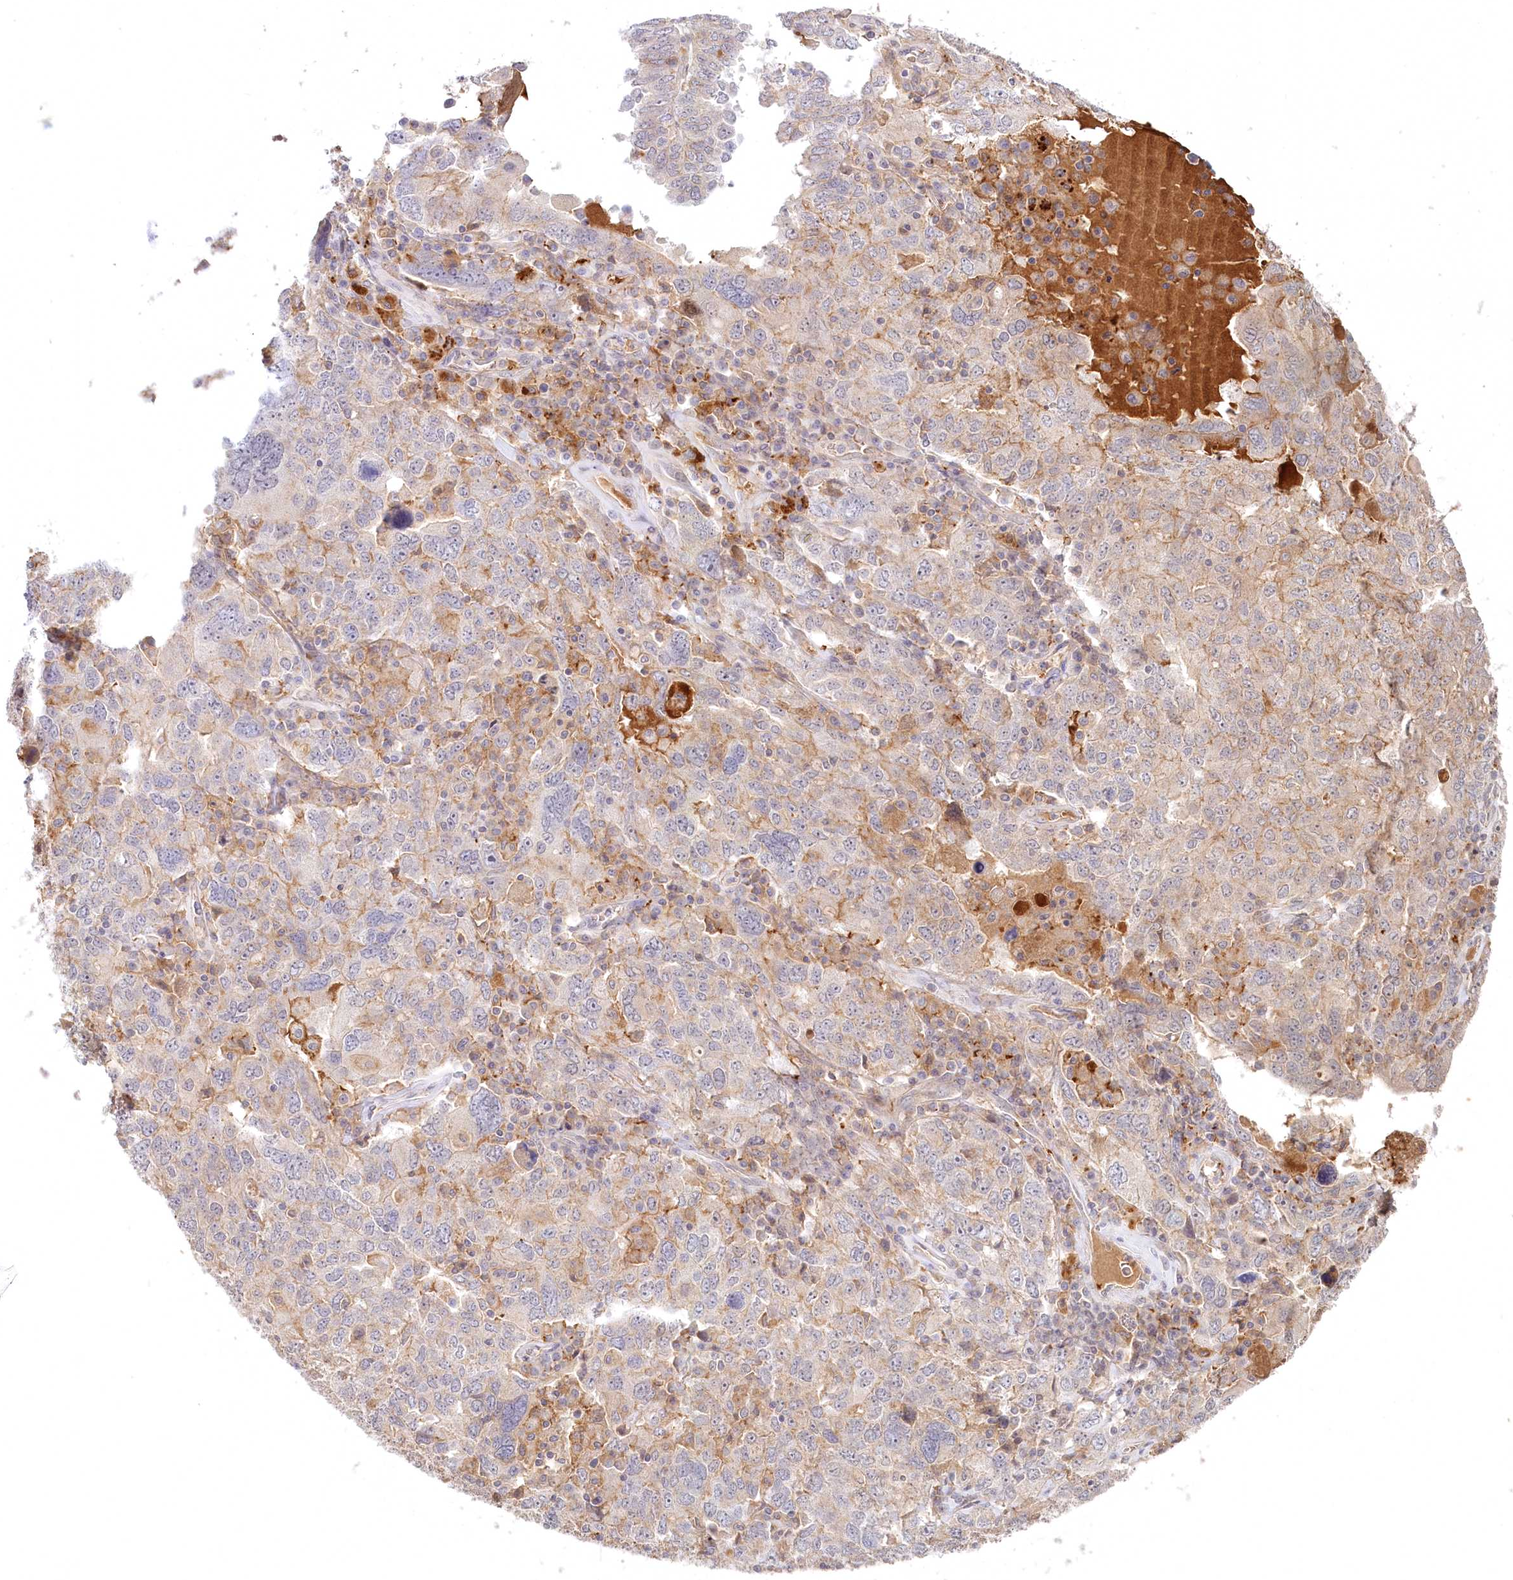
{"staining": {"intensity": "weak", "quantity": "<25%", "location": "cytoplasmic/membranous"}, "tissue": "ovarian cancer", "cell_type": "Tumor cells", "image_type": "cancer", "snomed": [{"axis": "morphology", "description": "Carcinoma, endometroid"}, {"axis": "topography", "description": "Ovary"}], "caption": "There is no significant positivity in tumor cells of ovarian cancer (endometroid carcinoma). Brightfield microscopy of IHC stained with DAB (3,3'-diaminobenzidine) (brown) and hematoxylin (blue), captured at high magnification.", "gene": "PSAPL1", "patient": {"sex": "female", "age": 62}}